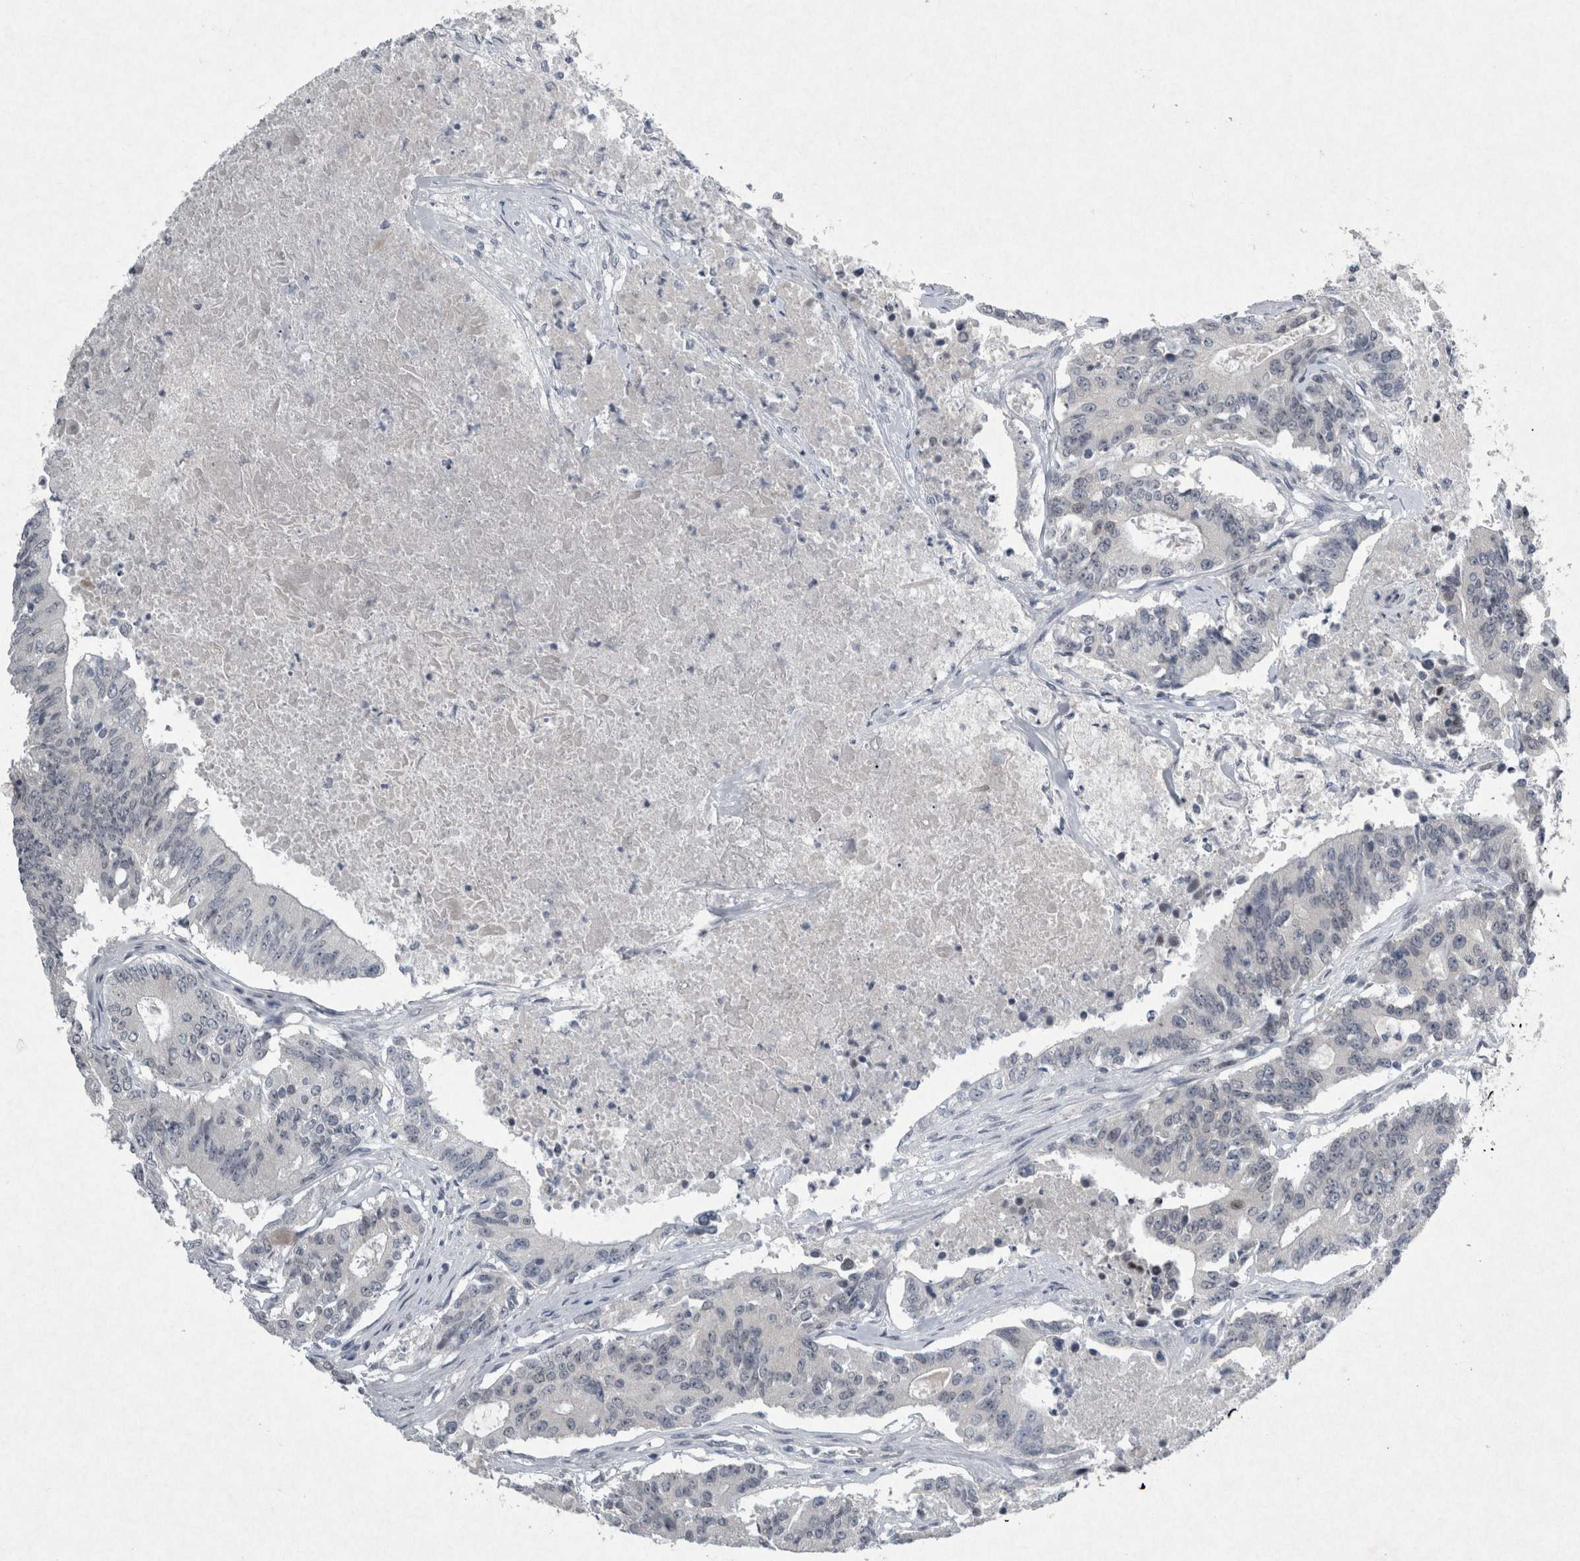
{"staining": {"intensity": "negative", "quantity": "none", "location": "none"}, "tissue": "colorectal cancer", "cell_type": "Tumor cells", "image_type": "cancer", "snomed": [{"axis": "morphology", "description": "Adenocarcinoma, NOS"}, {"axis": "topography", "description": "Colon"}], "caption": "Adenocarcinoma (colorectal) was stained to show a protein in brown. There is no significant expression in tumor cells.", "gene": "PDX1", "patient": {"sex": "female", "age": 77}}